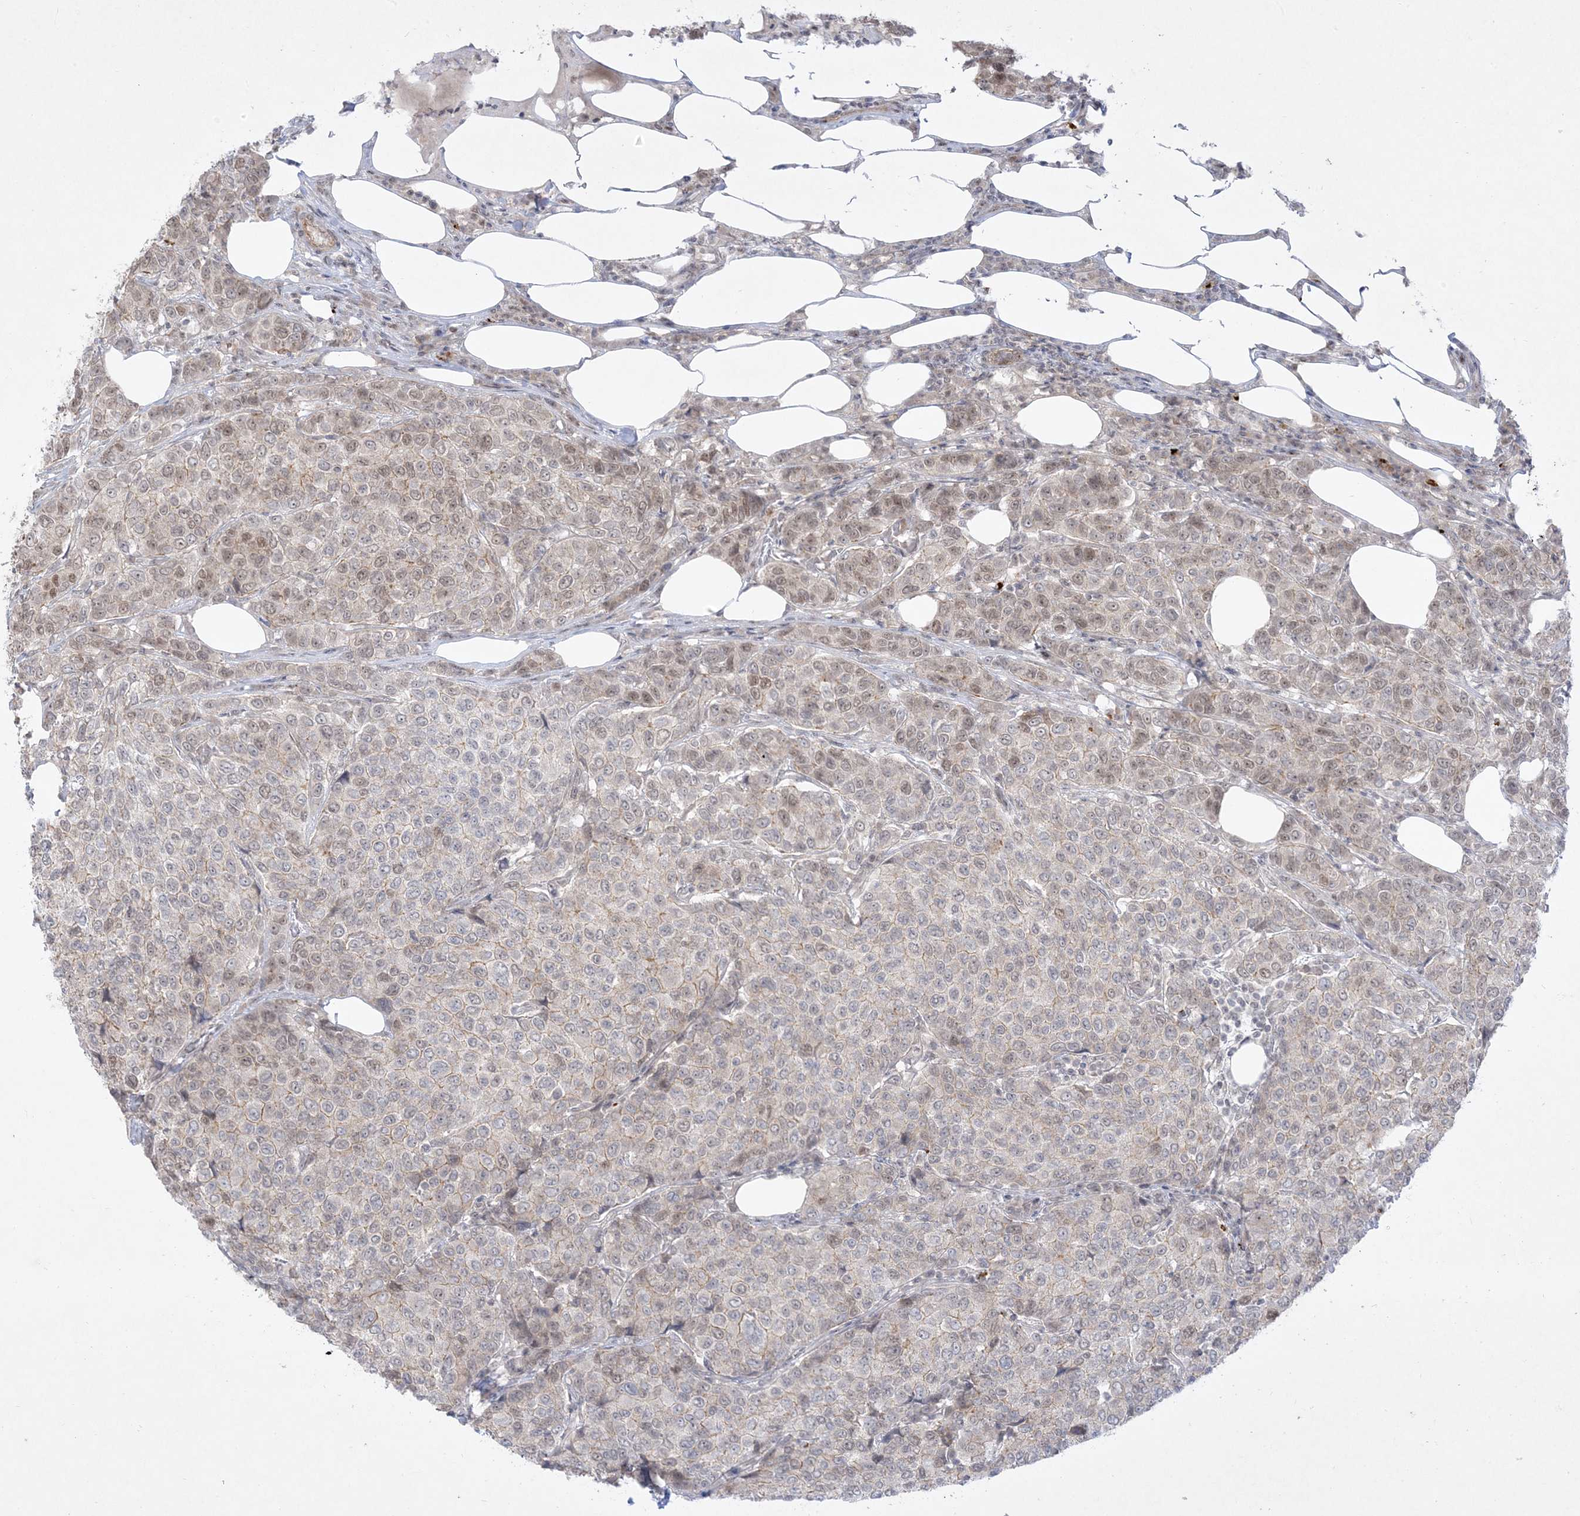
{"staining": {"intensity": "weak", "quantity": "25%-75%", "location": "cytoplasmic/membranous,nuclear"}, "tissue": "breast cancer", "cell_type": "Tumor cells", "image_type": "cancer", "snomed": [{"axis": "morphology", "description": "Duct carcinoma"}, {"axis": "topography", "description": "Breast"}], "caption": "Breast invasive ductal carcinoma stained for a protein (brown) demonstrates weak cytoplasmic/membranous and nuclear positive staining in approximately 25%-75% of tumor cells.", "gene": "PTK6", "patient": {"sex": "female", "age": 55}}